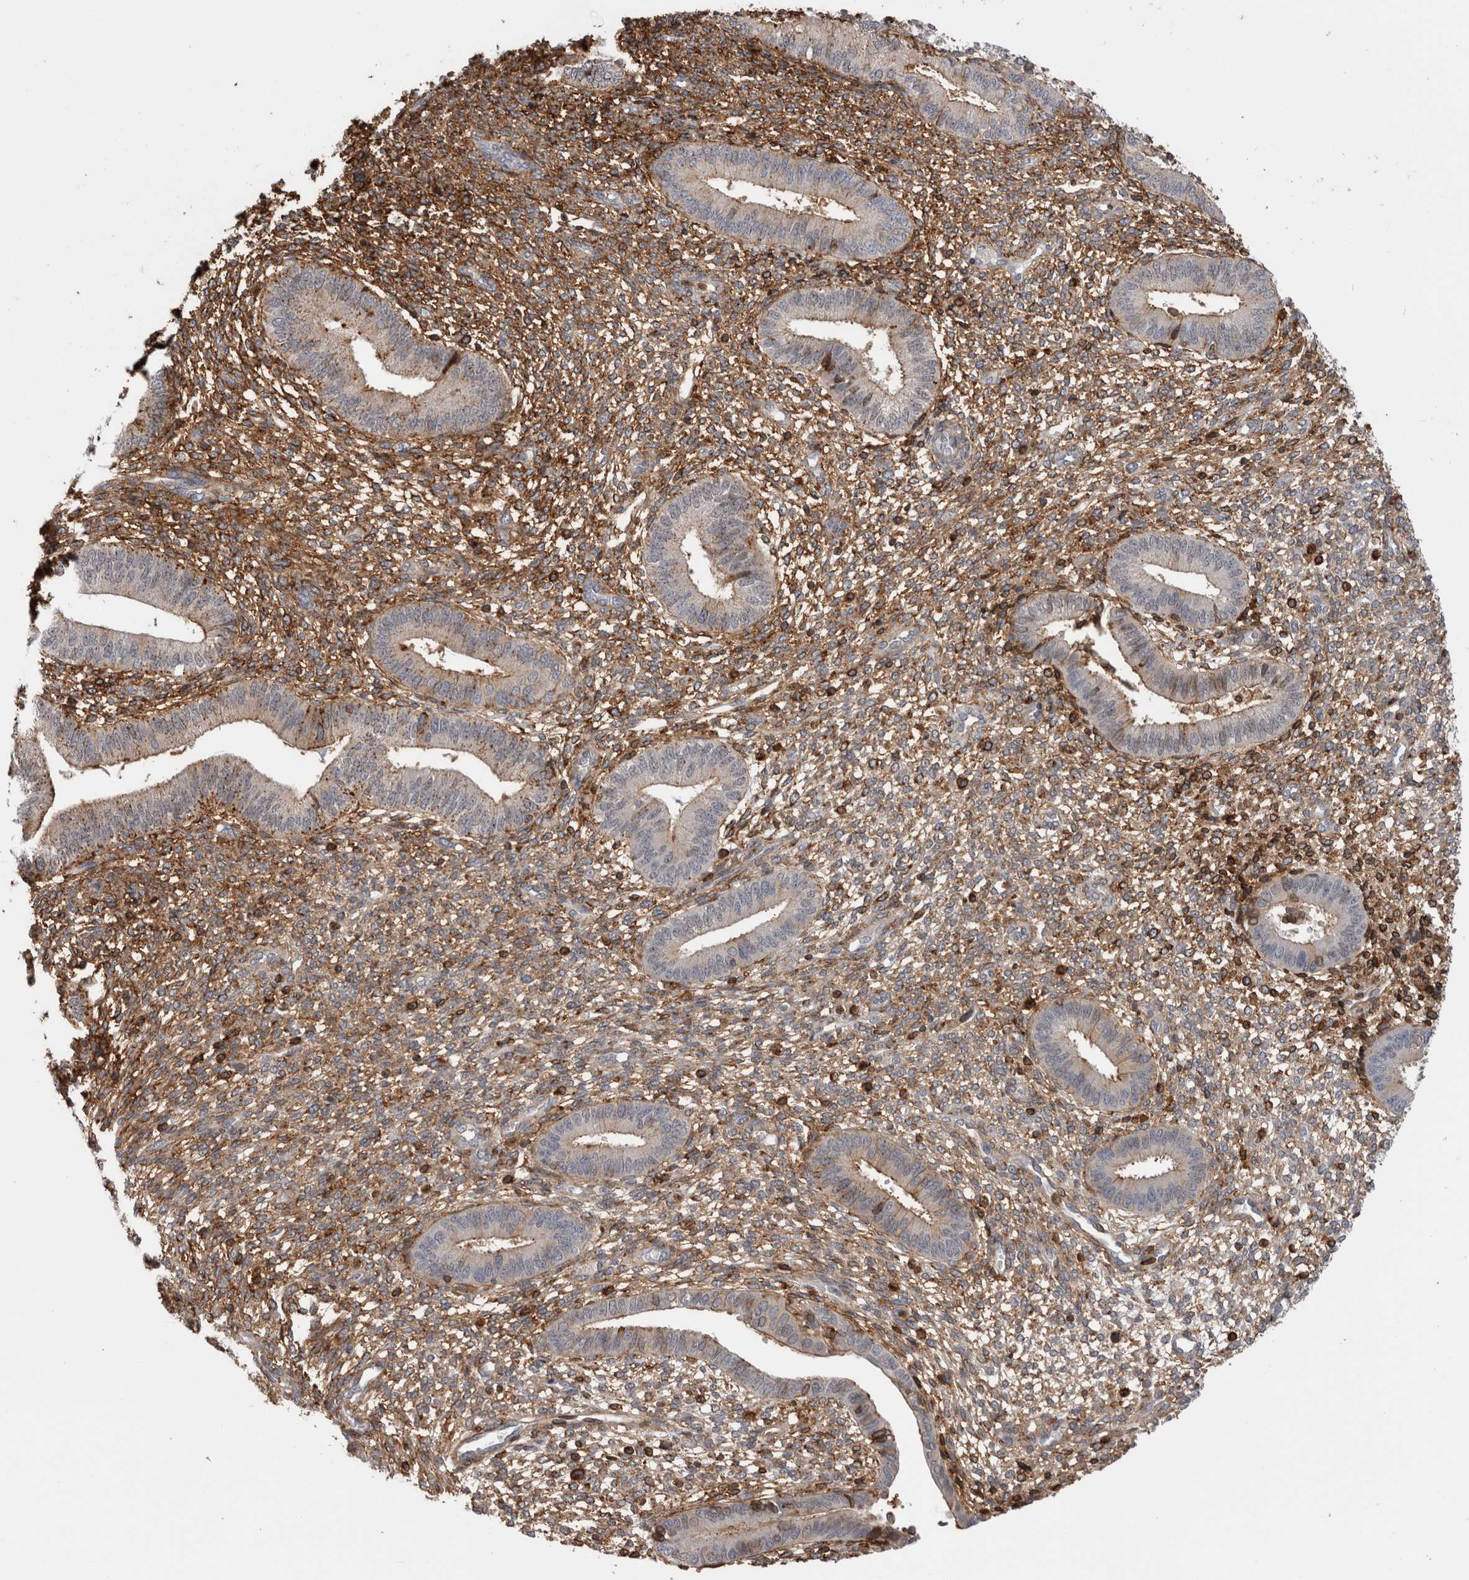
{"staining": {"intensity": "moderate", "quantity": ">75%", "location": "cytoplasmic/membranous"}, "tissue": "endometrium", "cell_type": "Cells in endometrial stroma", "image_type": "normal", "snomed": [{"axis": "morphology", "description": "Normal tissue, NOS"}, {"axis": "topography", "description": "Endometrium"}], "caption": "There is medium levels of moderate cytoplasmic/membranous positivity in cells in endometrial stroma of unremarkable endometrium, as demonstrated by immunohistochemical staining (brown color).", "gene": "CCDC88B", "patient": {"sex": "female", "age": 46}}